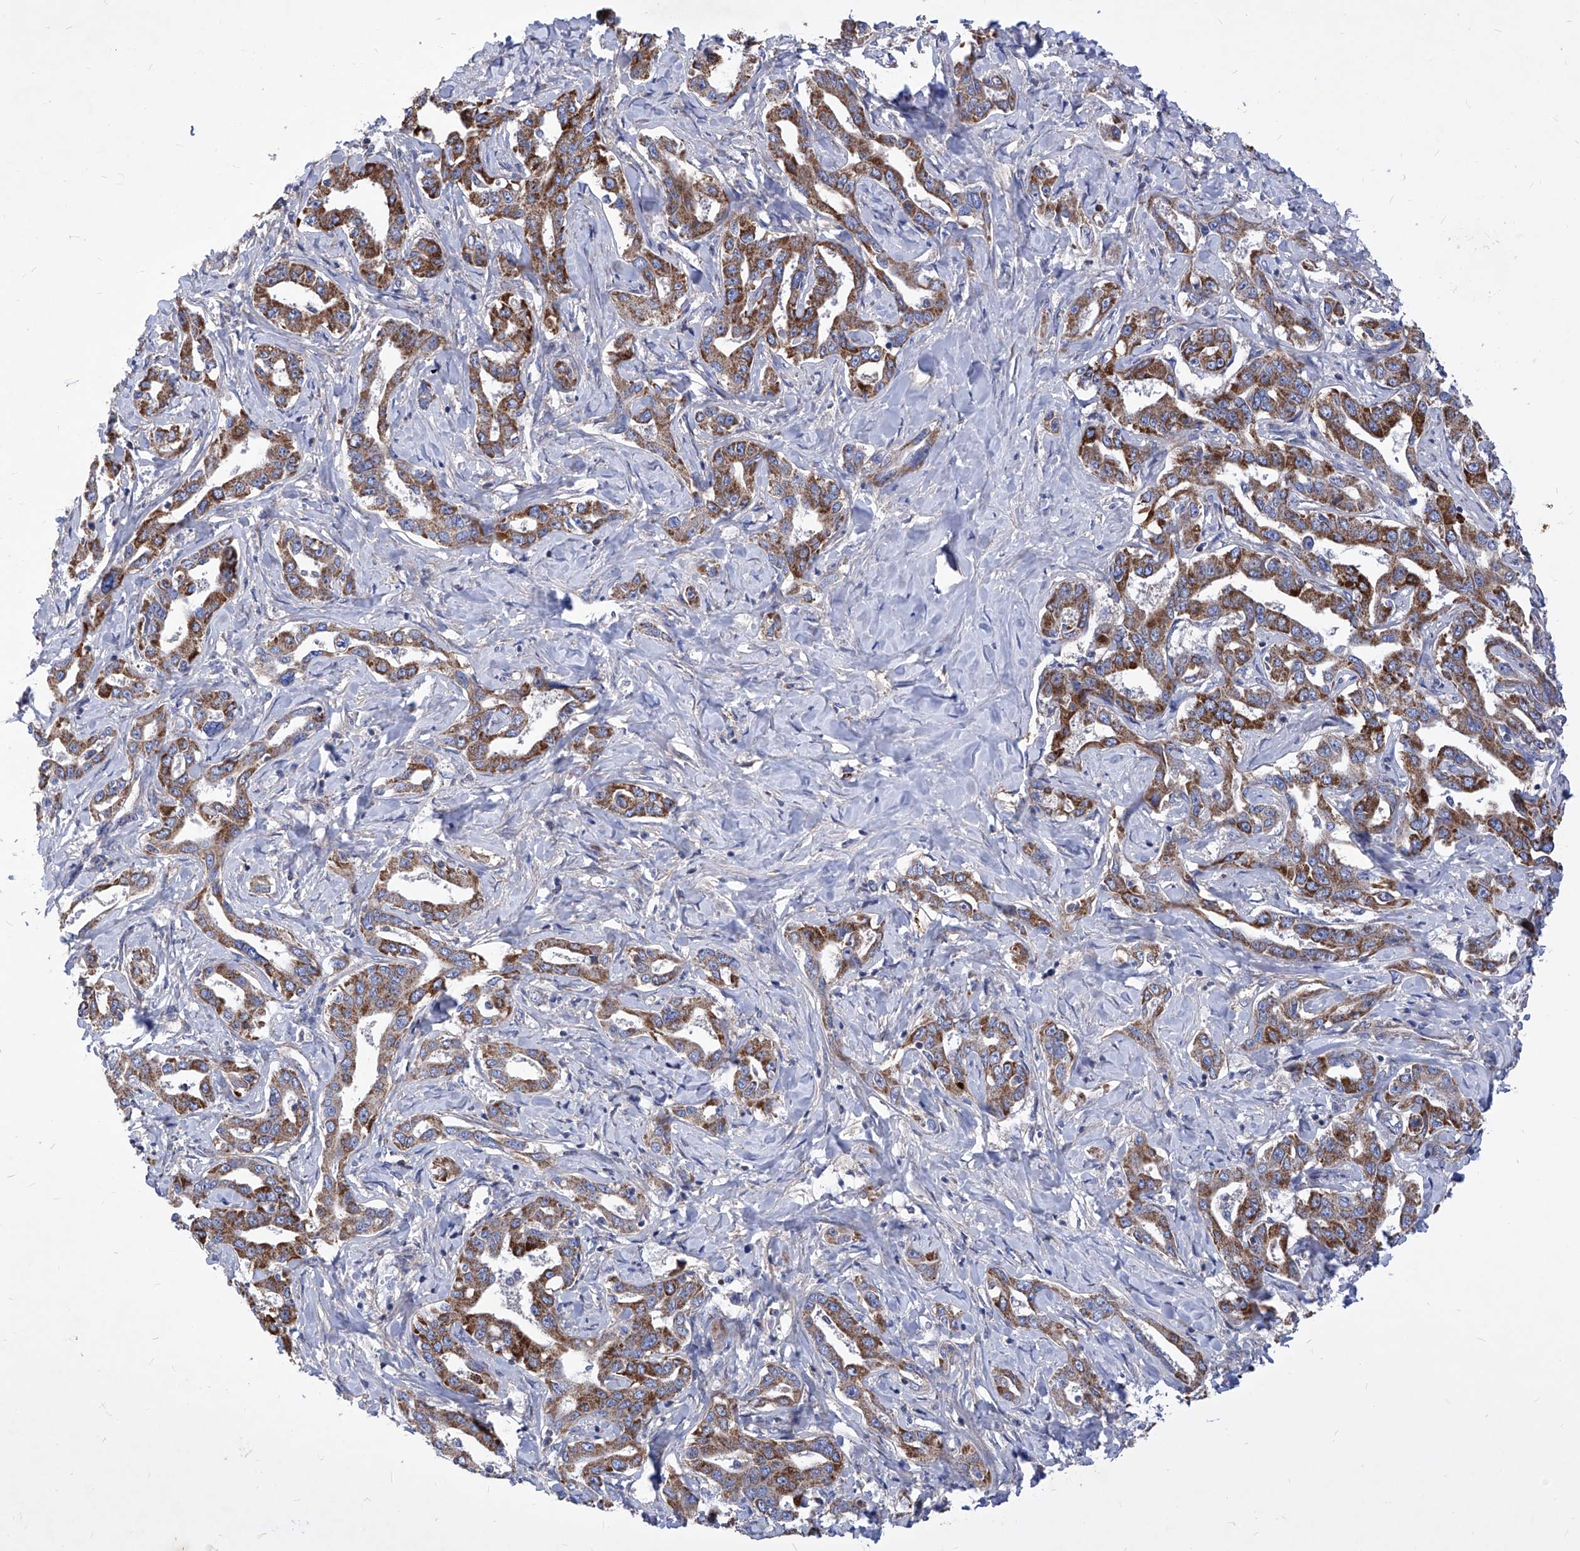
{"staining": {"intensity": "moderate", "quantity": ">75%", "location": "cytoplasmic/membranous"}, "tissue": "liver cancer", "cell_type": "Tumor cells", "image_type": "cancer", "snomed": [{"axis": "morphology", "description": "Cholangiocarcinoma"}, {"axis": "topography", "description": "Liver"}], "caption": "Moderate cytoplasmic/membranous positivity for a protein is seen in approximately >75% of tumor cells of cholangiocarcinoma (liver) using IHC.", "gene": "HRNR", "patient": {"sex": "male", "age": 59}}